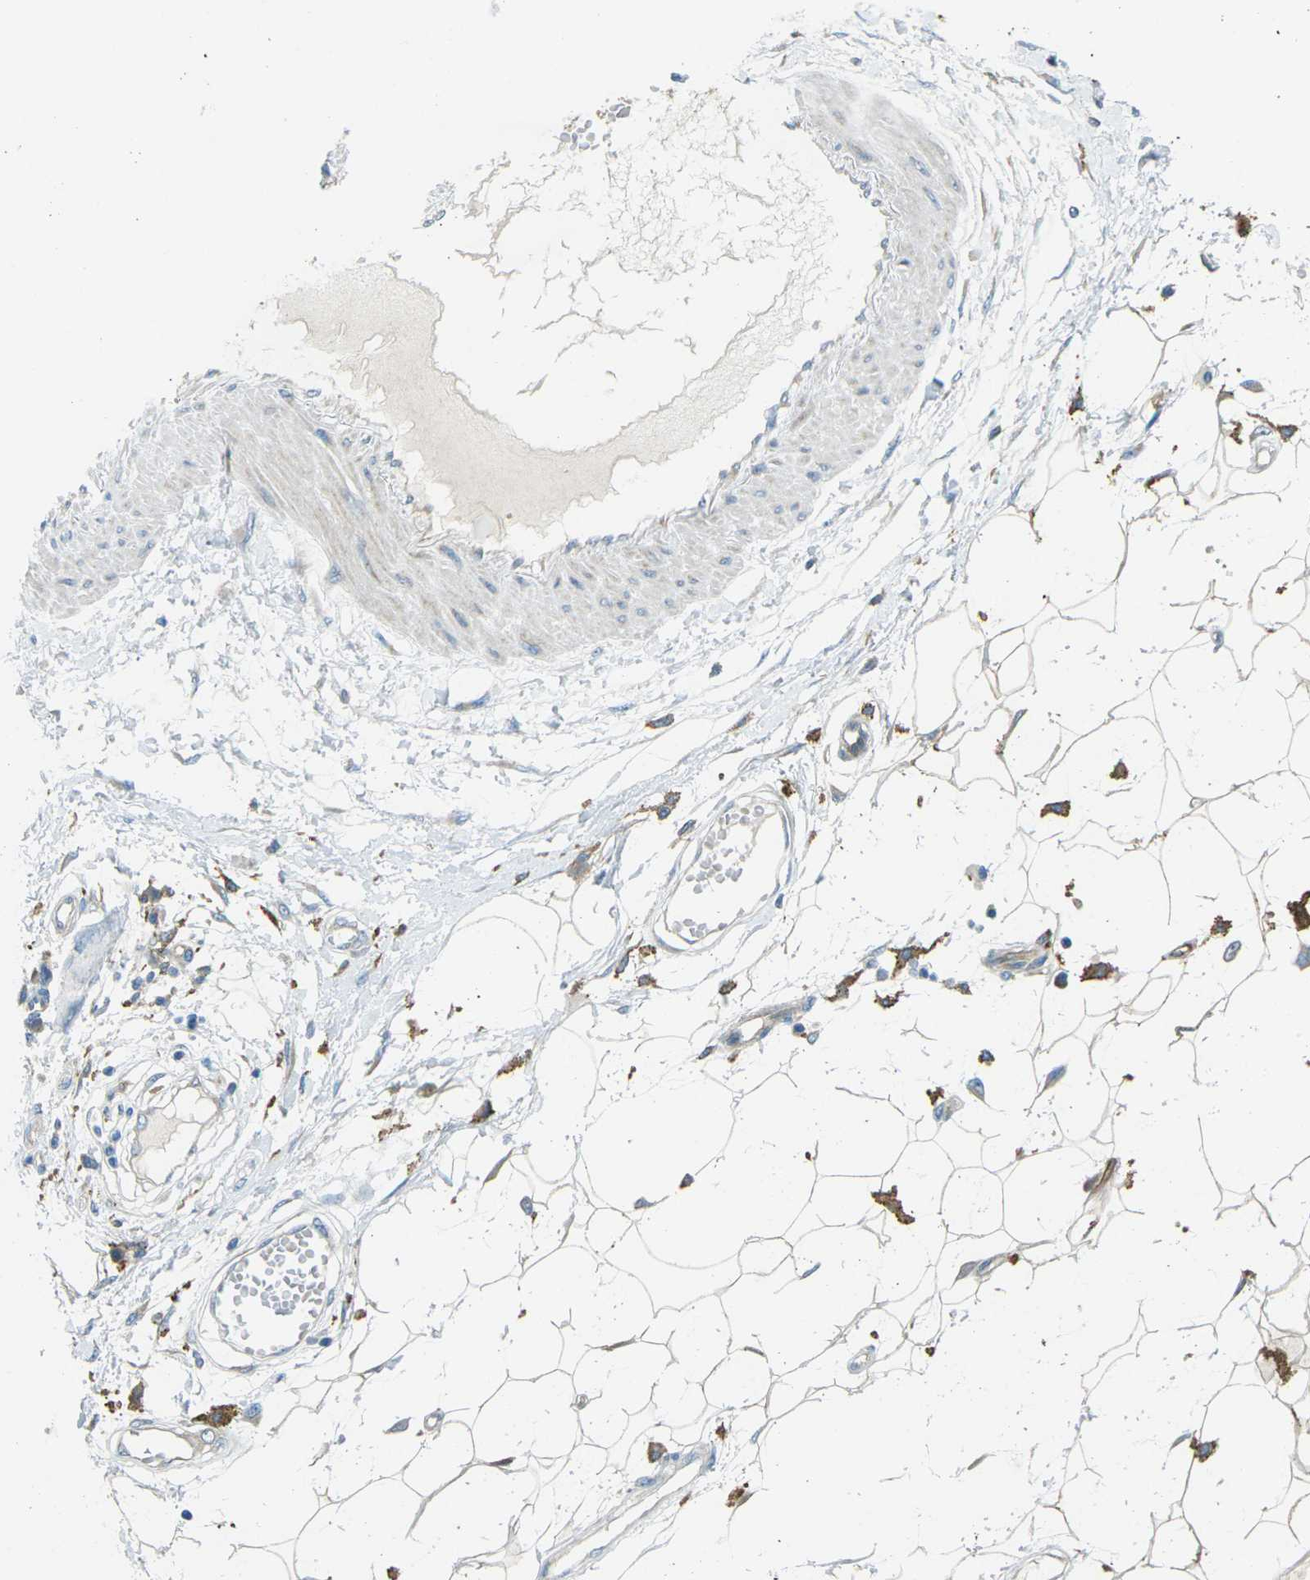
{"staining": {"intensity": "weak", "quantity": "25%-75%", "location": "cytoplasmic/membranous"}, "tissue": "adipose tissue", "cell_type": "Adipocytes", "image_type": "normal", "snomed": [{"axis": "morphology", "description": "Normal tissue, NOS"}, {"axis": "morphology", "description": "Squamous cell carcinoma, NOS"}, {"axis": "topography", "description": "Skin"}, {"axis": "topography", "description": "Peripheral nerve tissue"}], "caption": "DAB (3,3'-diaminobenzidine) immunohistochemical staining of normal adipose tissue demonstrates weak cytoplasmic/membranous protein positivity in approximately 25%-75% of adipocytes.", "gene": "MYLK4", "patient": {"sex": "male", "age": 83}}